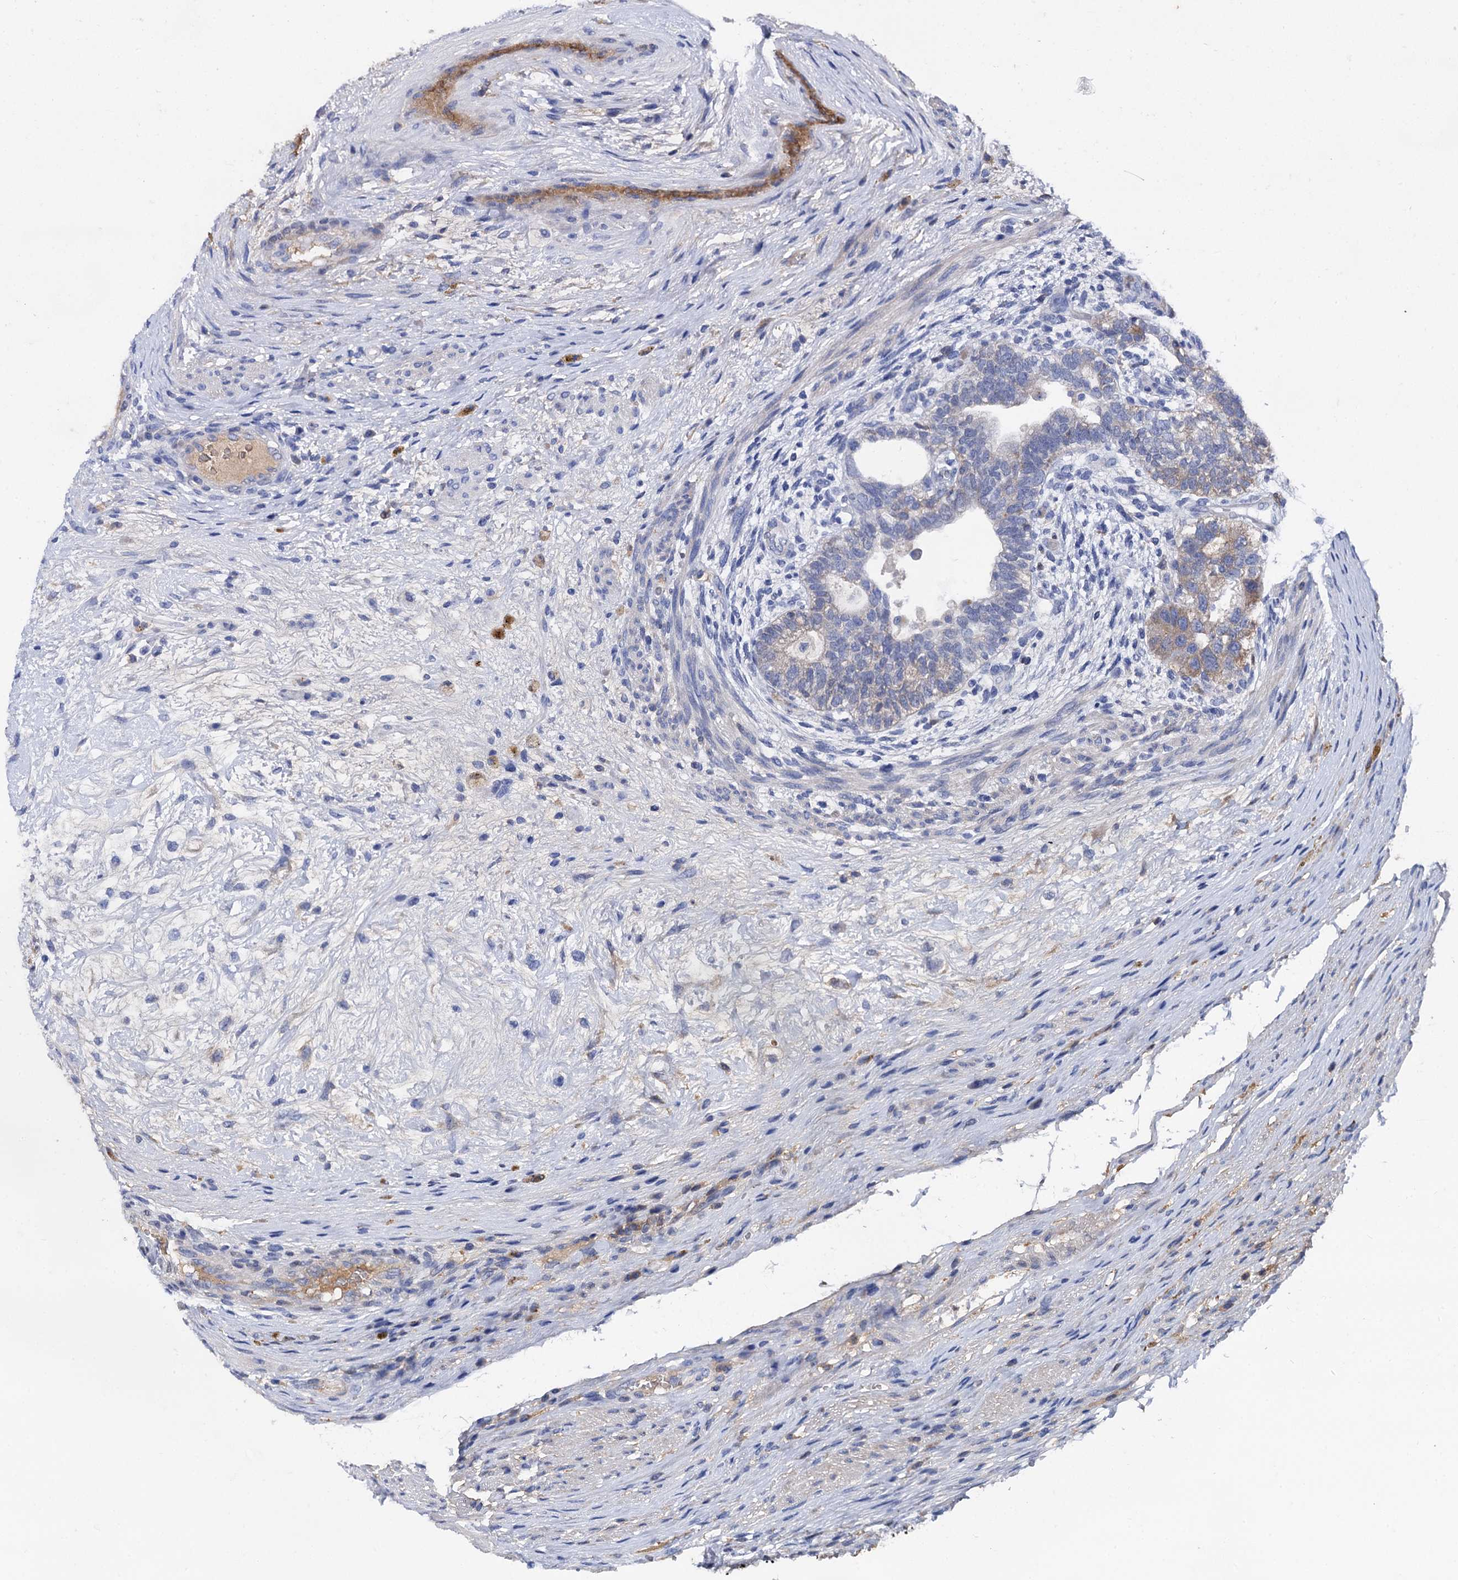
{"staining": {"intensity": "weak", "quantity": "<25%", "location": "cytoplasmic/membranous"}, "tissue": "testis cancer", "cell_type": "Tumor cells", "image_type": "cancer", "snomed": [{"axis": "morphology", "description": "Carcinoma, Embryonal, NOS"}, {"axis": "topography", "description": "Testis"}], "caption": "DAB immunohistochemical staining of human testis cancer (embryonal carcinoma) demonstrates no significant staining in tumor cells.", "gene": "TMEM72", "patient": {"sex": "male", "age": 26}}